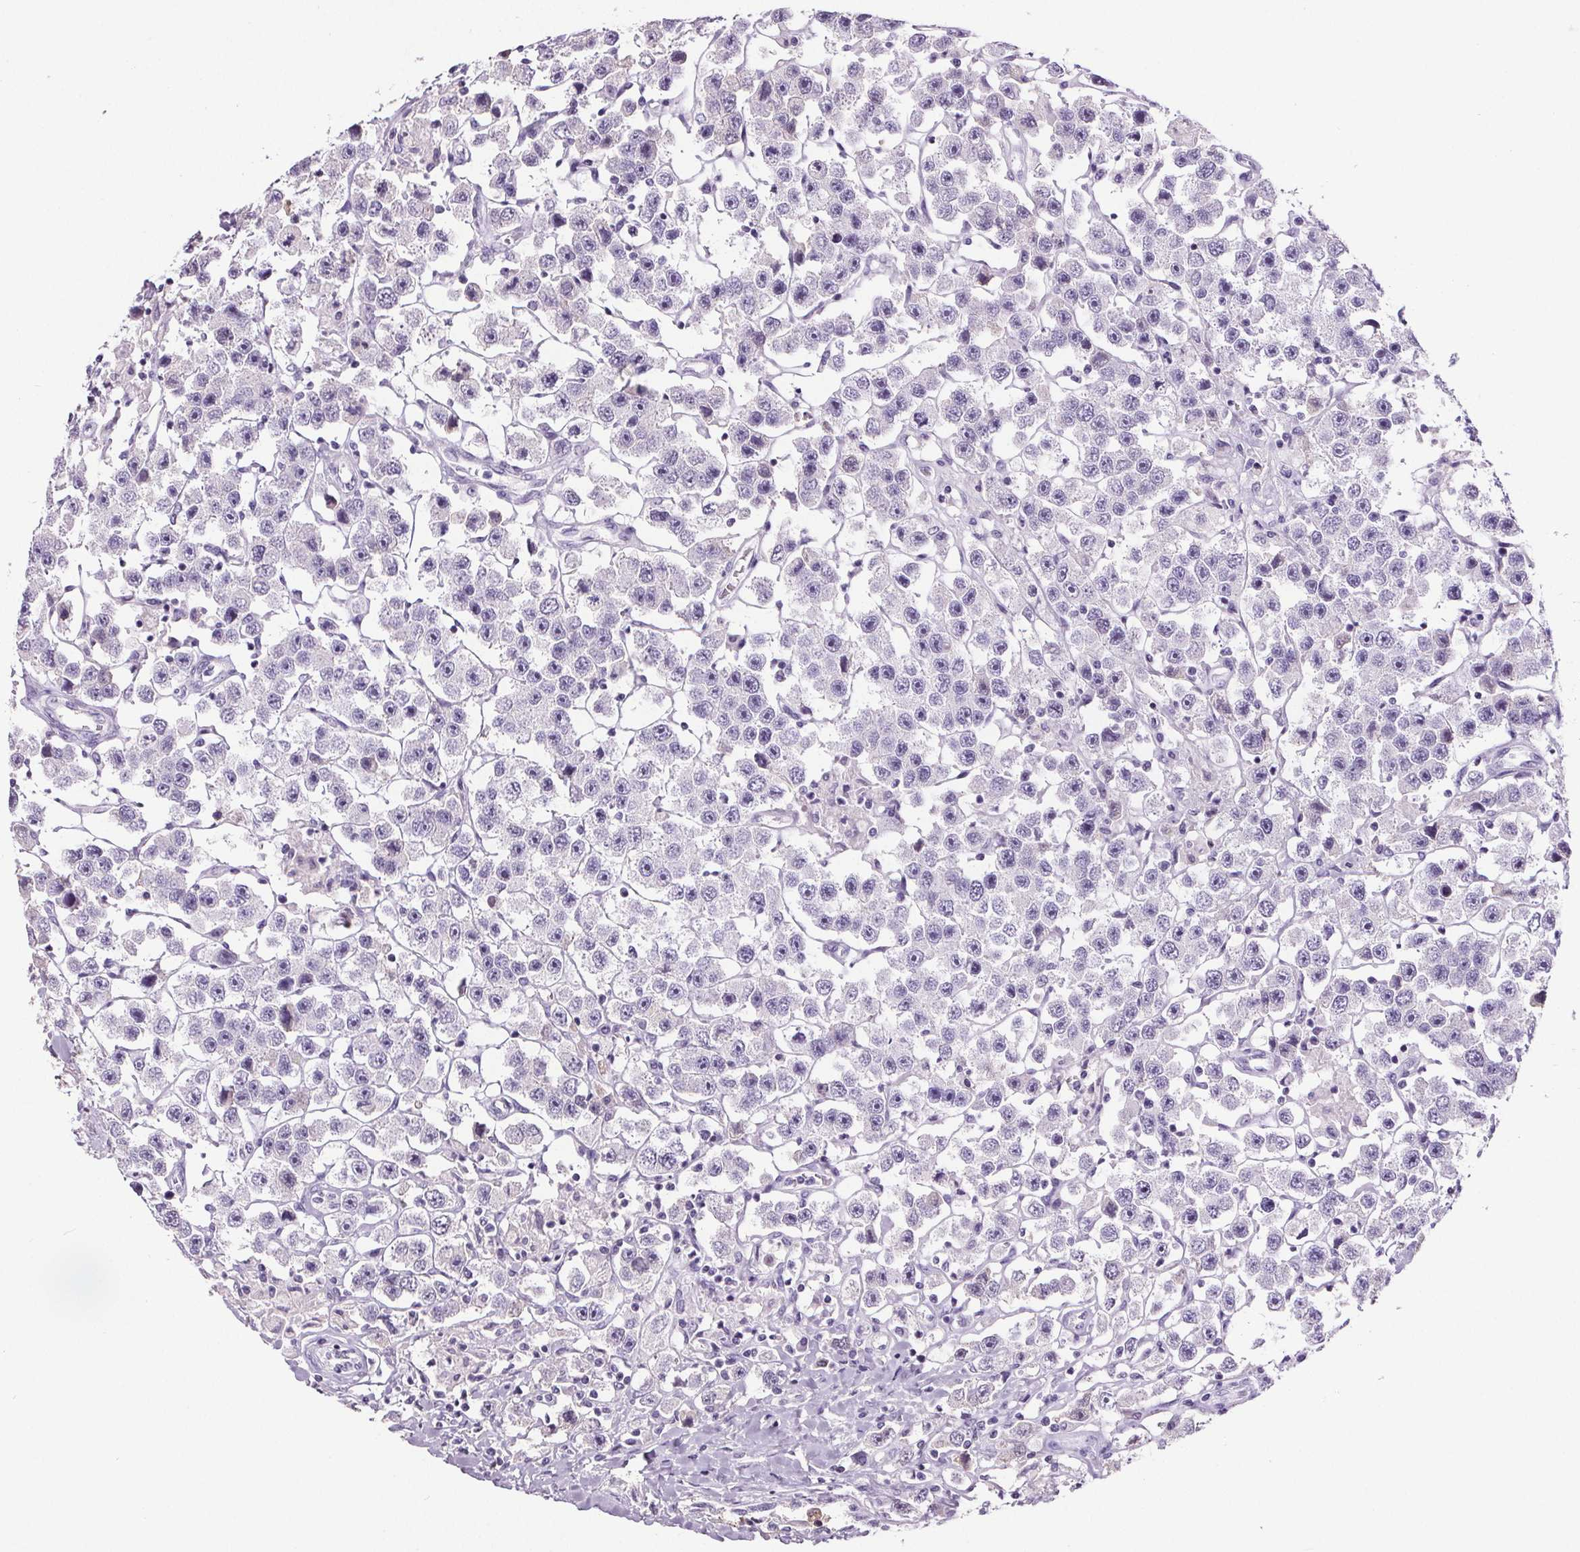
{"staining": {"intensity": "negative", "quantity": "none", "location": "none"}, "tissue": "testis cancer", "cell_type": "Tumor cells", "image_type": "cancer", "snomed": [{"axis": "morphology", "description": "Seminoma, NOS"}, {"axis": "topography", "description": "Testis"}], "caption": "Immunohistochemical staining of human seminoma (testis) shows no significant staining in tumor cells. (DAB (3,3'-diaminobenzidine) IHC, high magnification).", "gene": "CD5L", "patient": {"sex": "male", "age": 45}}